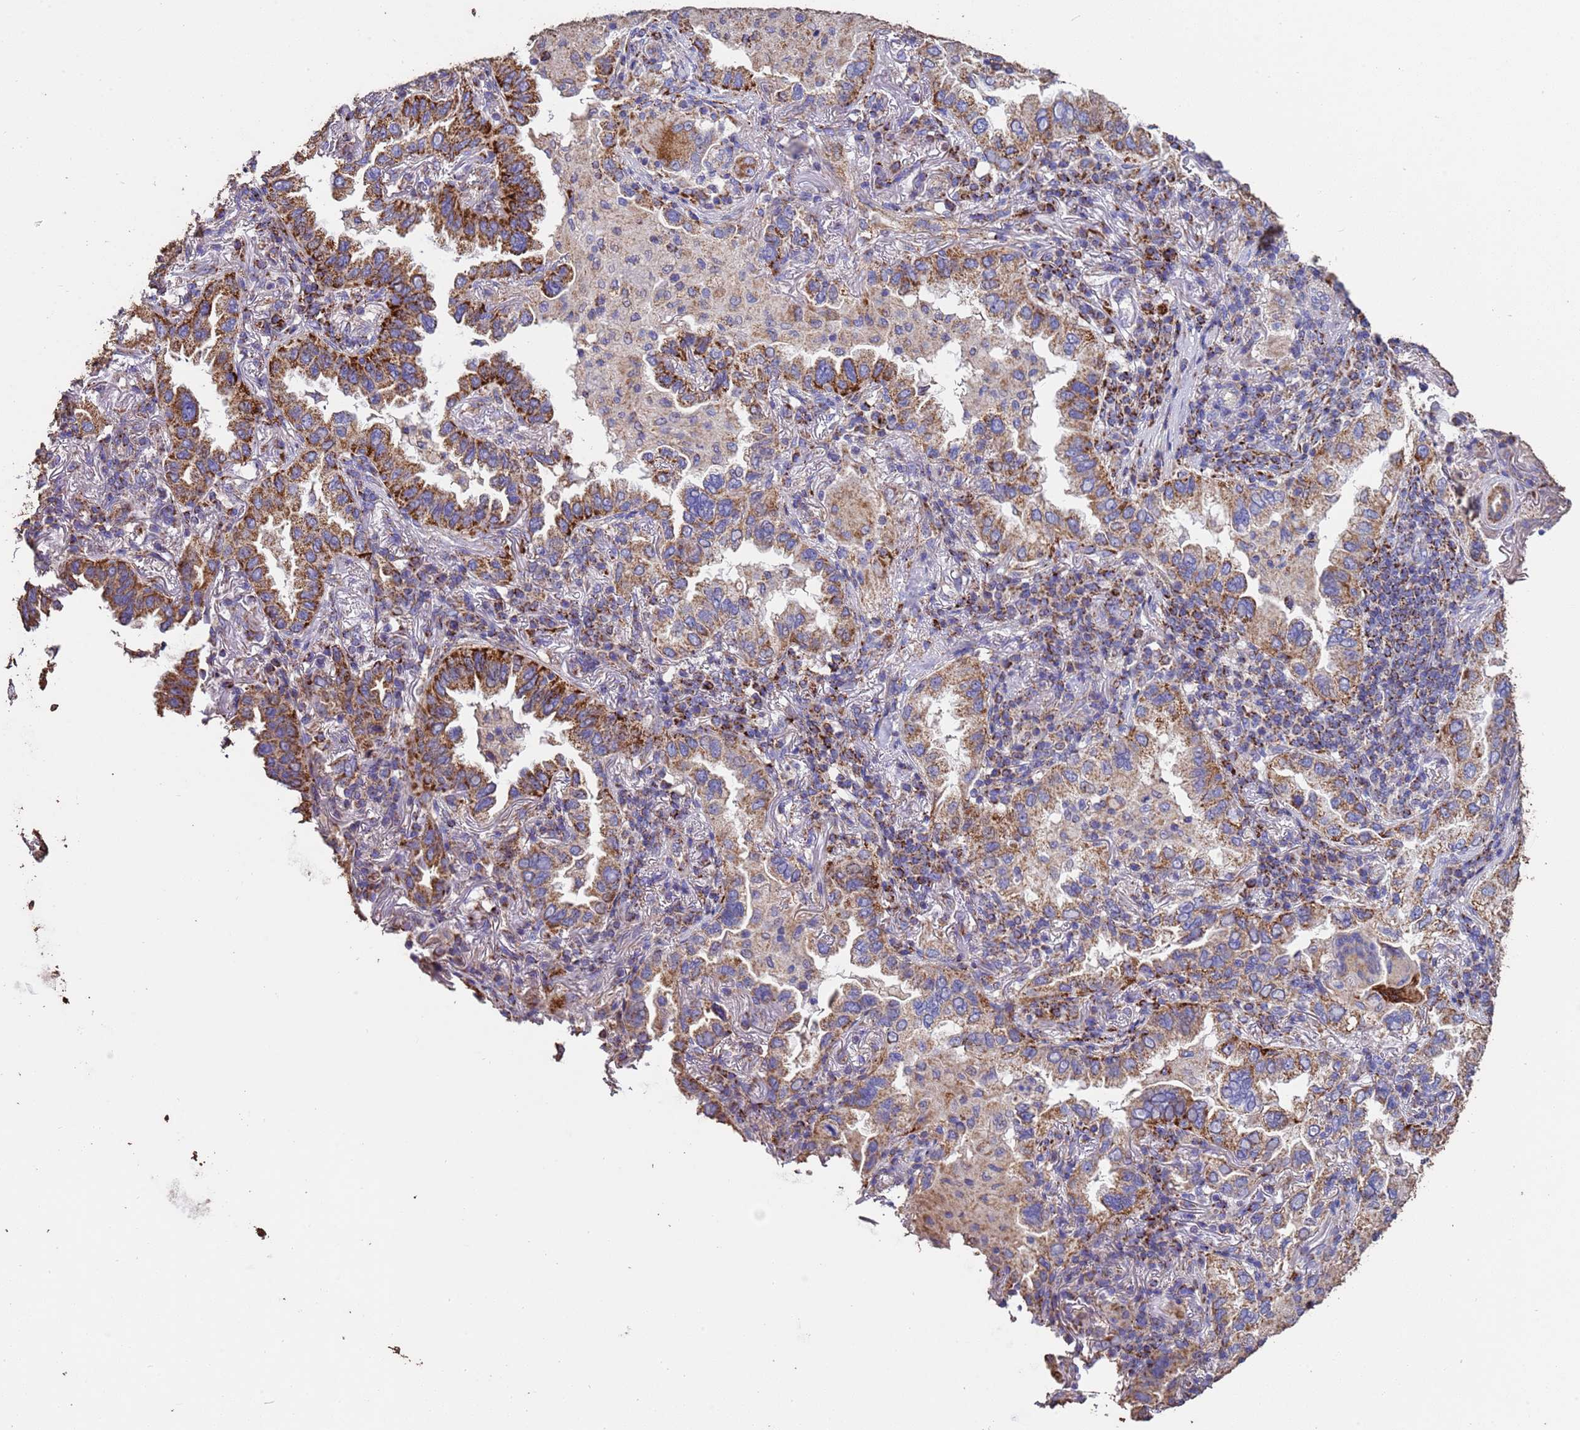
{"staining": {"intensity": "strong", "quantity": "25%-75%", "location": "cytoplasmic/membranous"}, "tissue": "lung cancer", "cell_type": "Tumor cells", "image_type": "cancer", "snomed": [{"axis": "morphology", "description": "Adenocarcinoma, NOS"}, {"axis": "topography", "description": "Lung"}], "caption": "Lung cancer (adenocarcinoma) stained for a protein (brown) demonstrates strong cytoplasmic/membranous positive positivity in approximately 25%-75% of tumor cells.", "gene": "ZNFX1", "patient": {"sex": "female", "age": 69}}